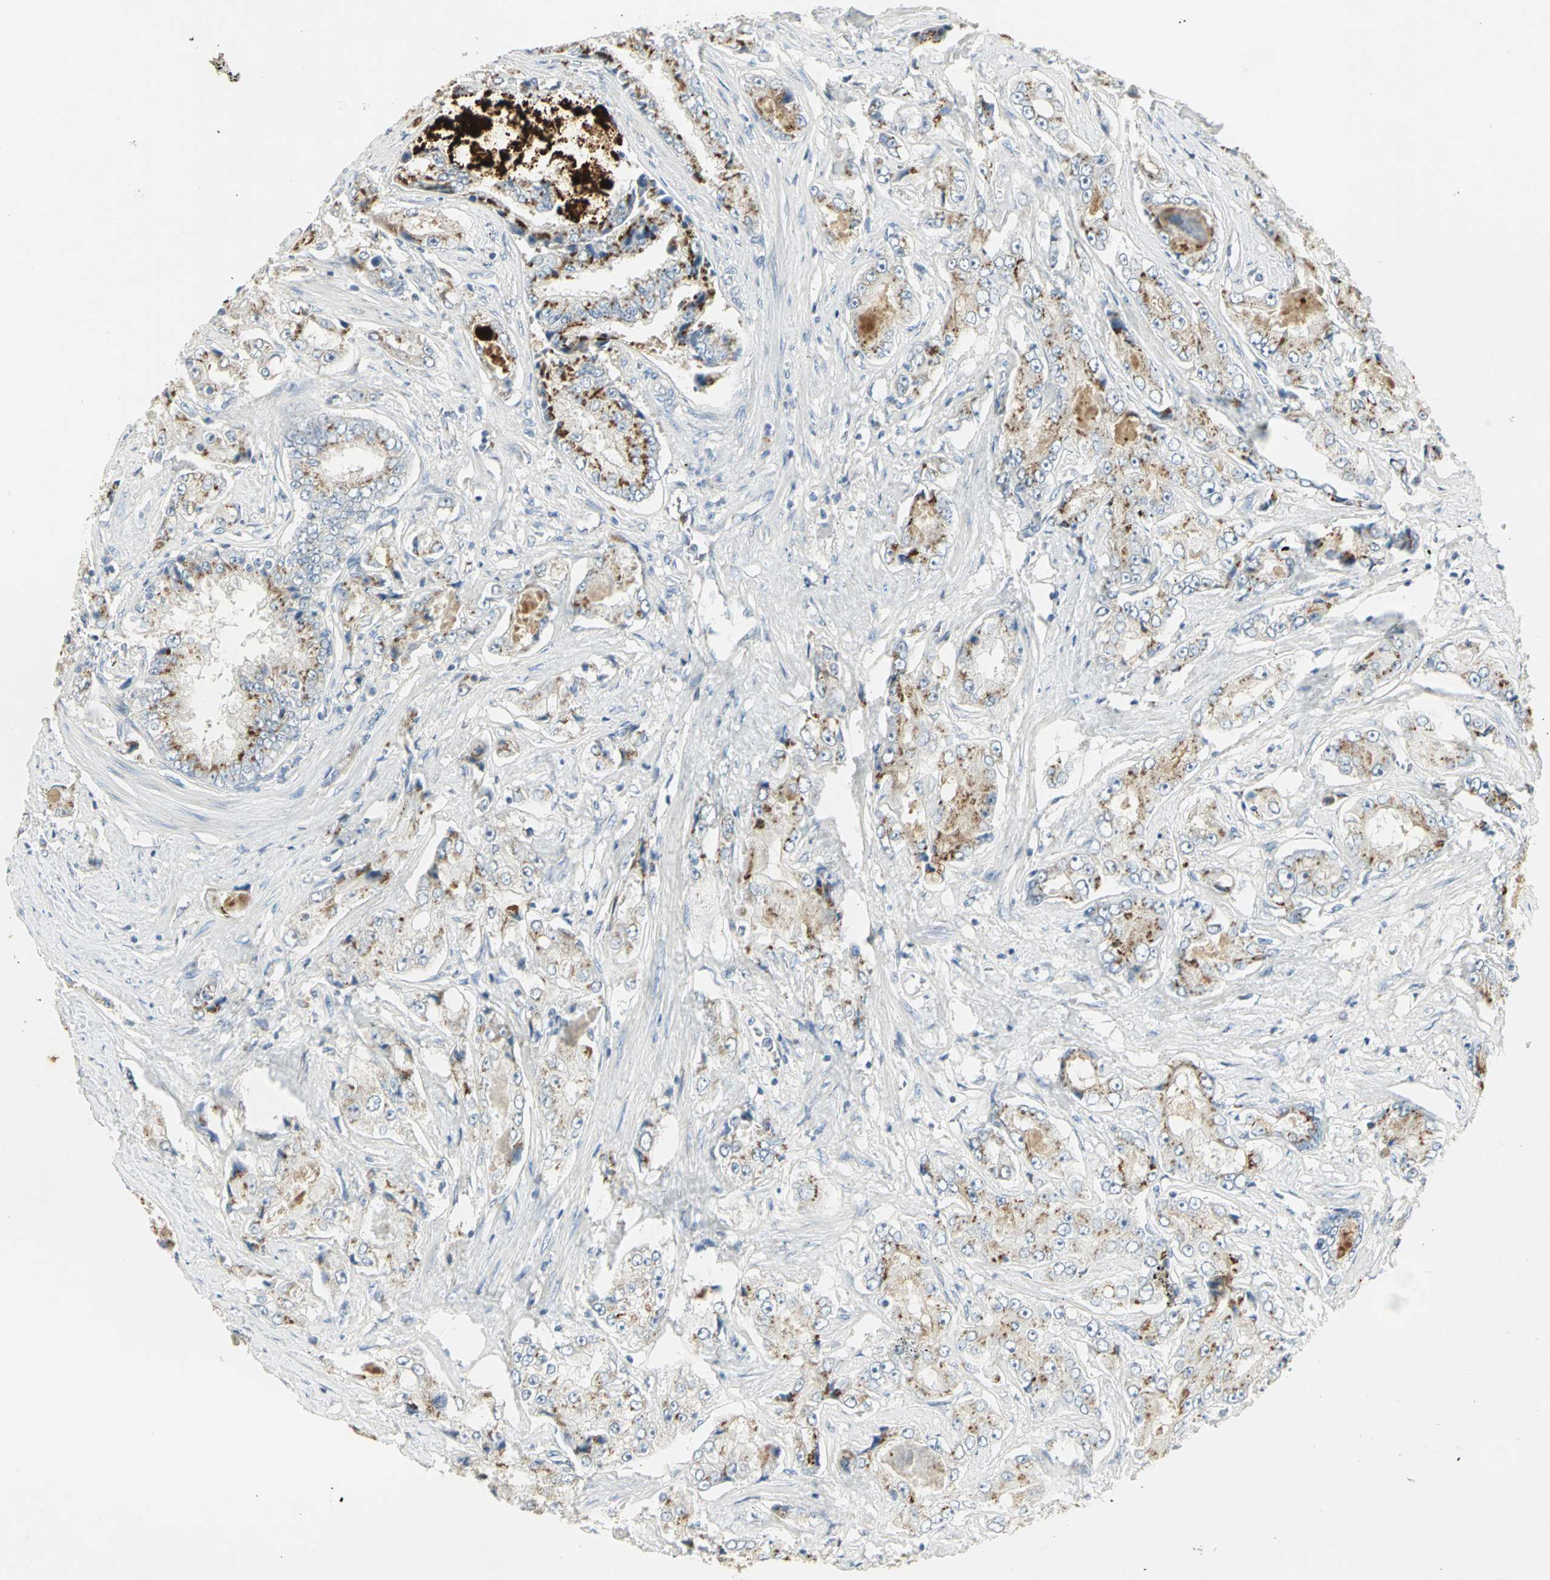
{"staining": {"intensity": "moderate", "quantity": "25%-75%", "location": "cytoplasmic/membranous"}, "tissue": "prostate cancer", "cell_type": "Tumor cells", "image_type": "cancer", "snomed": [{"axis": "morphology", "description": "Adenocarcinoma, High grade"}, {"axis": "topography", "description": "Prostate"}], "caption": "Protein positivity by IHC displays moderate cytoplasmic/membranous staining in approximately 25%-75% of tumor cells in prostate cancer (high-grade adenocarcinoma). Using DAB (3,3'-diaminobenzidine) (brown) and hematoxylin (blue) stains, captured at high magnification using brightfield microscopy.", "gene": "TM9SF2", "patient": {"sex": "male", "age": 73}}